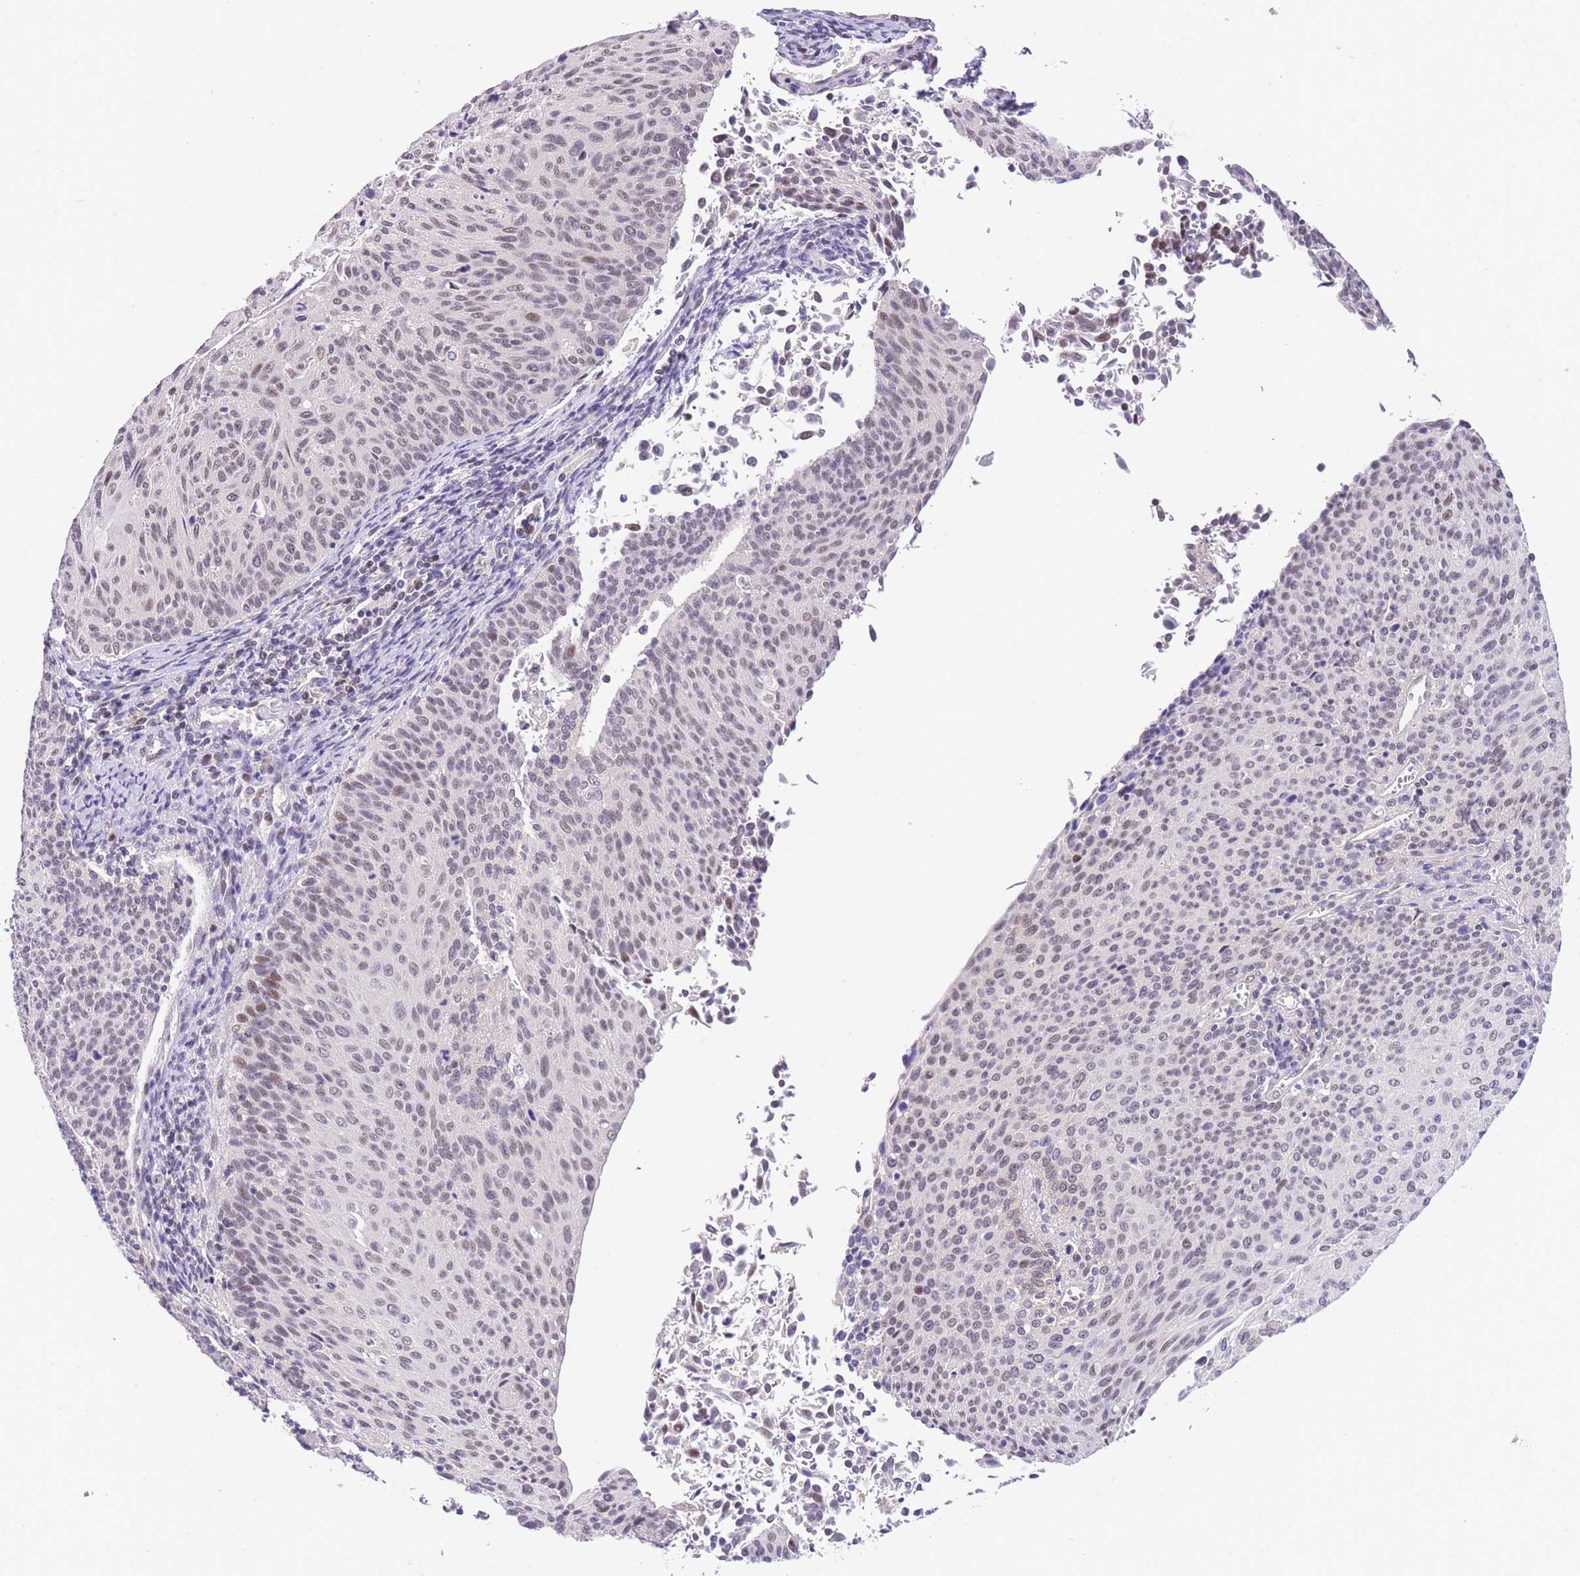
{"staining": {"intensity": "weak", "quantity": "<25%", "location": "nuclear"}, "tissue": "cervical cancer", "cell_type": "Tumor cells", "image_type": "cancer", "snomed": [{"axis": "morphology", "description": "Squamous cell carcinoma, NOS"}, {"axis": "topography", "description": "Cervix"}], "caption": "This is a photomicrograph of immunohistochemistry staining of squamous cell carcinoma (cervical), which shows no staining in tumor cells.", "gene": "SLC35F2", "patient": {"sex": "female", "age": 55}}